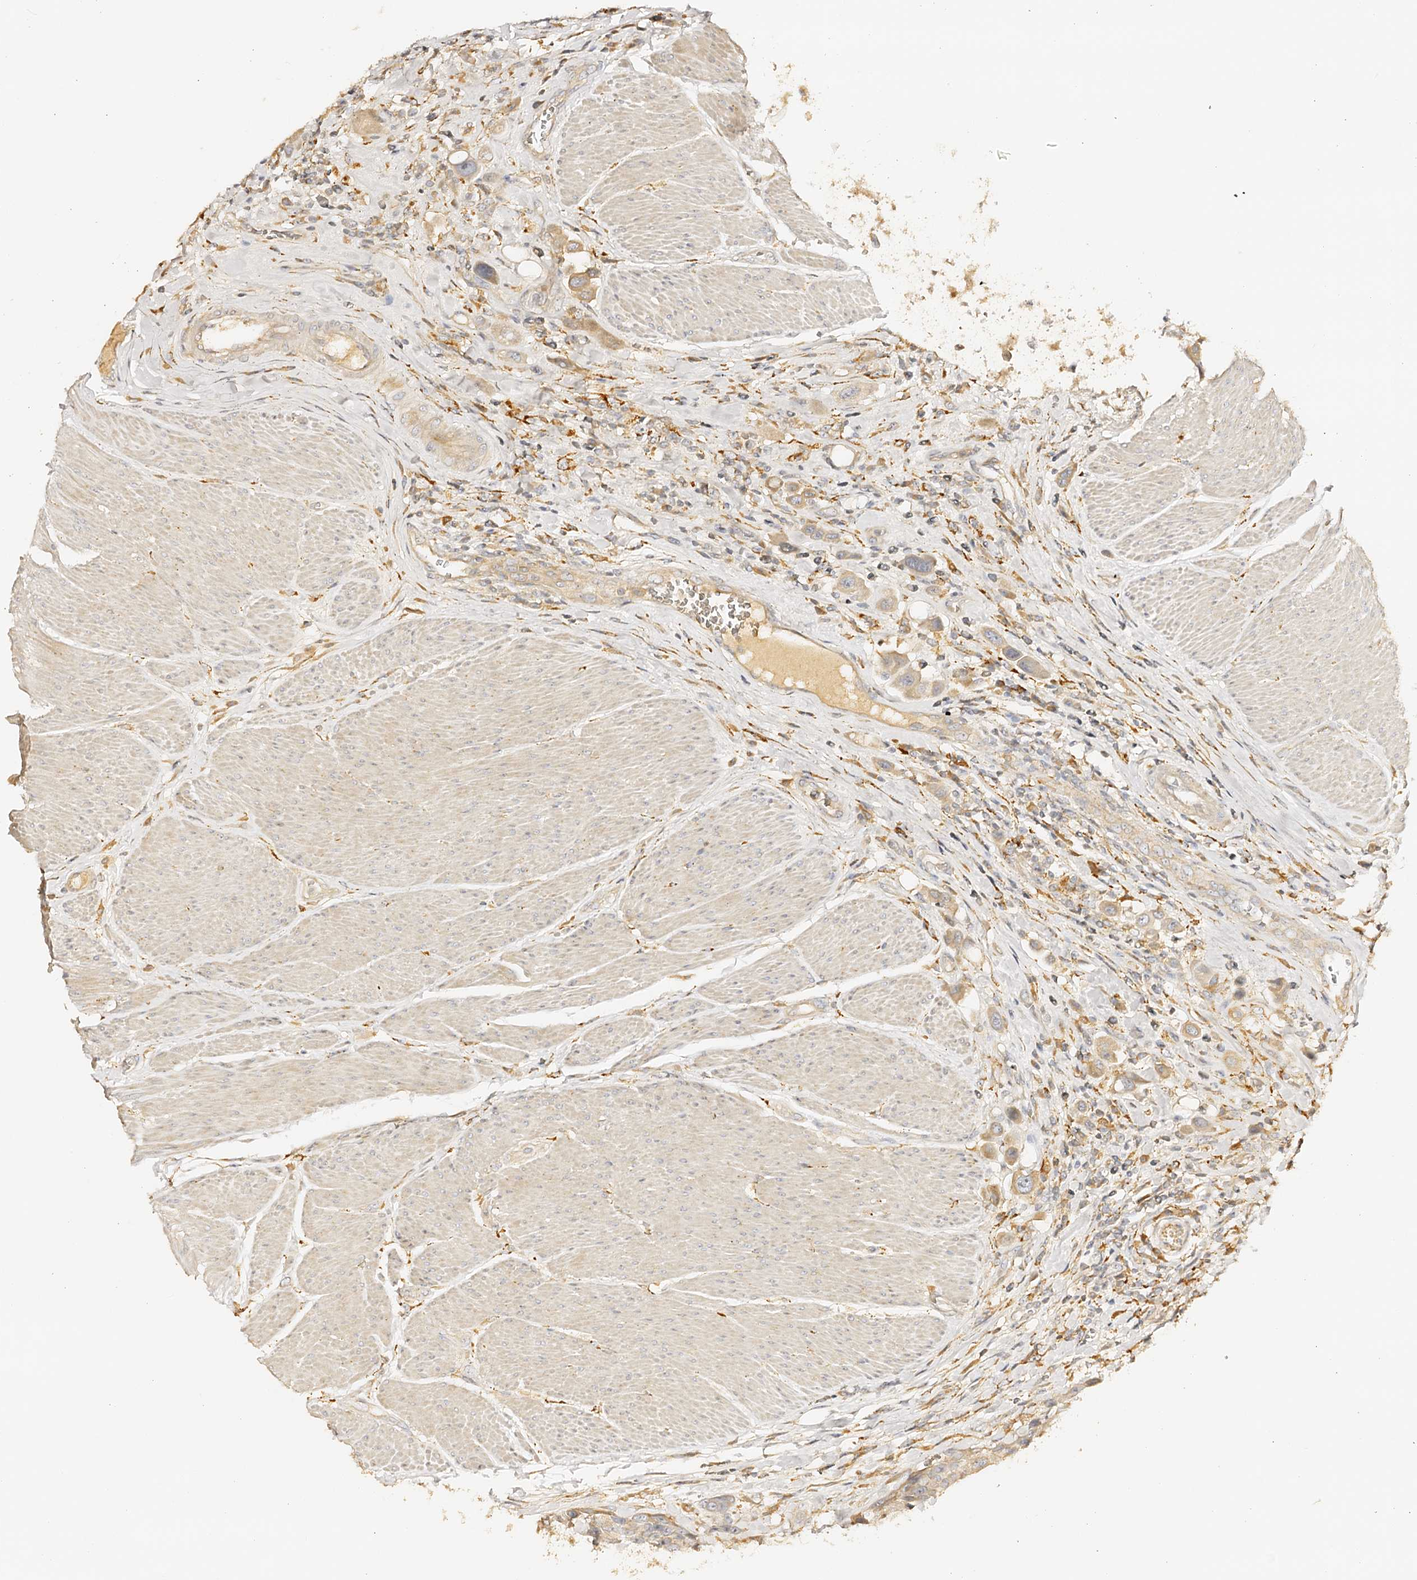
{"staining": {"intensity": "weak", "quantity": ">75%", "location": "cytoplasmic/membranous"}, "tissue": "urothelial cancer", "cell_type": "Tumor cells", "image_type": "cancer", "snomed": [{"axis": "morphology", "description": "Urothelial carcinoma, High grade"}, {"axis": "topography", "description": "Urinary bladder"}], "caption": "IHC micrograph of neoplastic tissue: human urothelial carcinoma (high-grade) stained using immunohistochemistry (IHC) shows low levels of weak protein expression localized specifically in the cytoplasmic/membranous of tumor cells, appearing as a cytoplasmic/membranous brown color.", "gene": "DMXL2", "patient": {"sex": "male", "age": 50}}